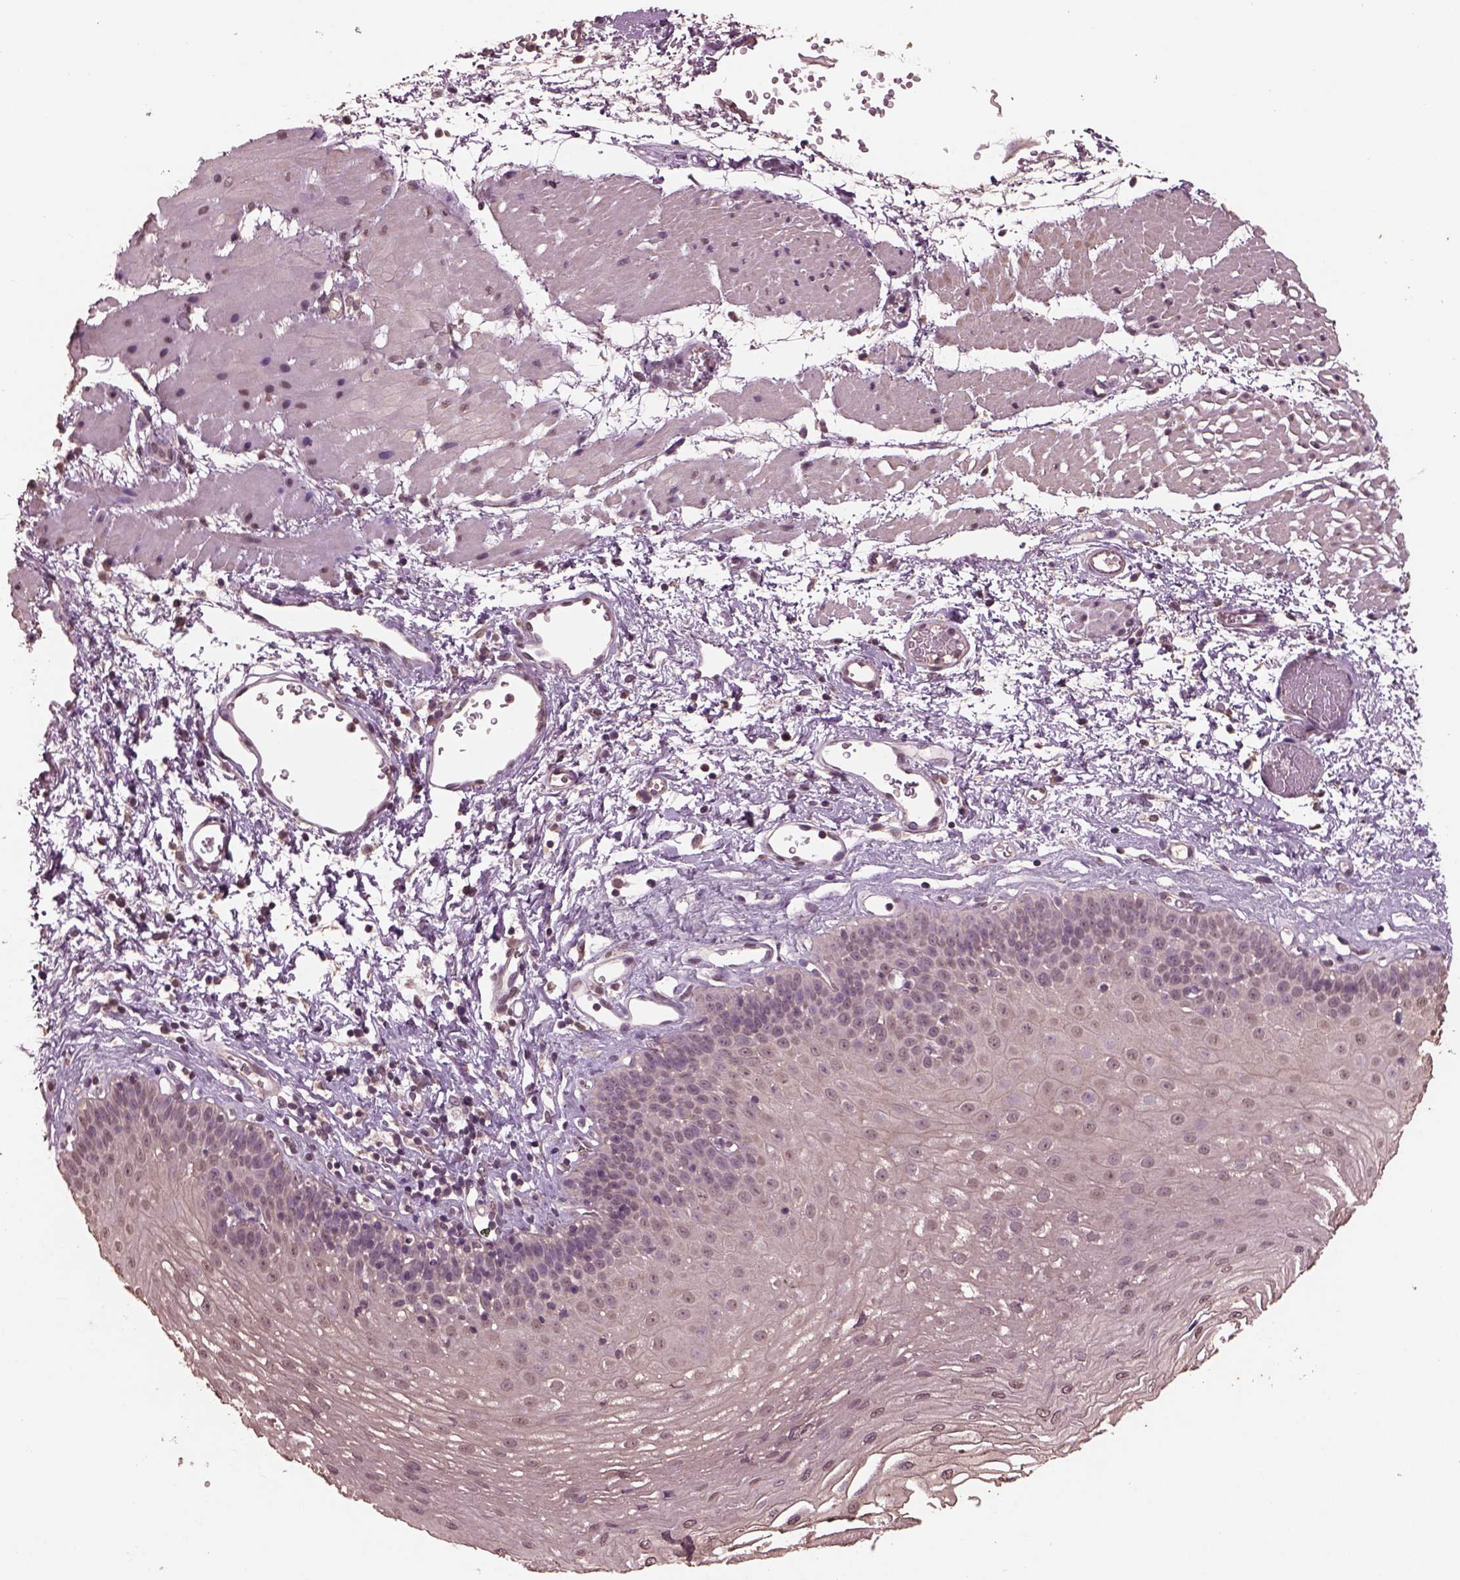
{"staining": {"intensity": "negative", "quantity": "none", "location": "none"}, "tissue": "esophagus", "cell_type": "Squamous epithelial cells", "image_type": "normal", "snomed": [{"axis": "morphology", "description": "Normal tissue, NOS"}, {"axis": "topography", "description": "Esophagus"}], "caption": "A photomicrograph of esophagus stained for a protein shows no brown staining in squamous epithelial cells.", "gene": "CPT1C", "patient": {"sex": "female", "age": 62}}